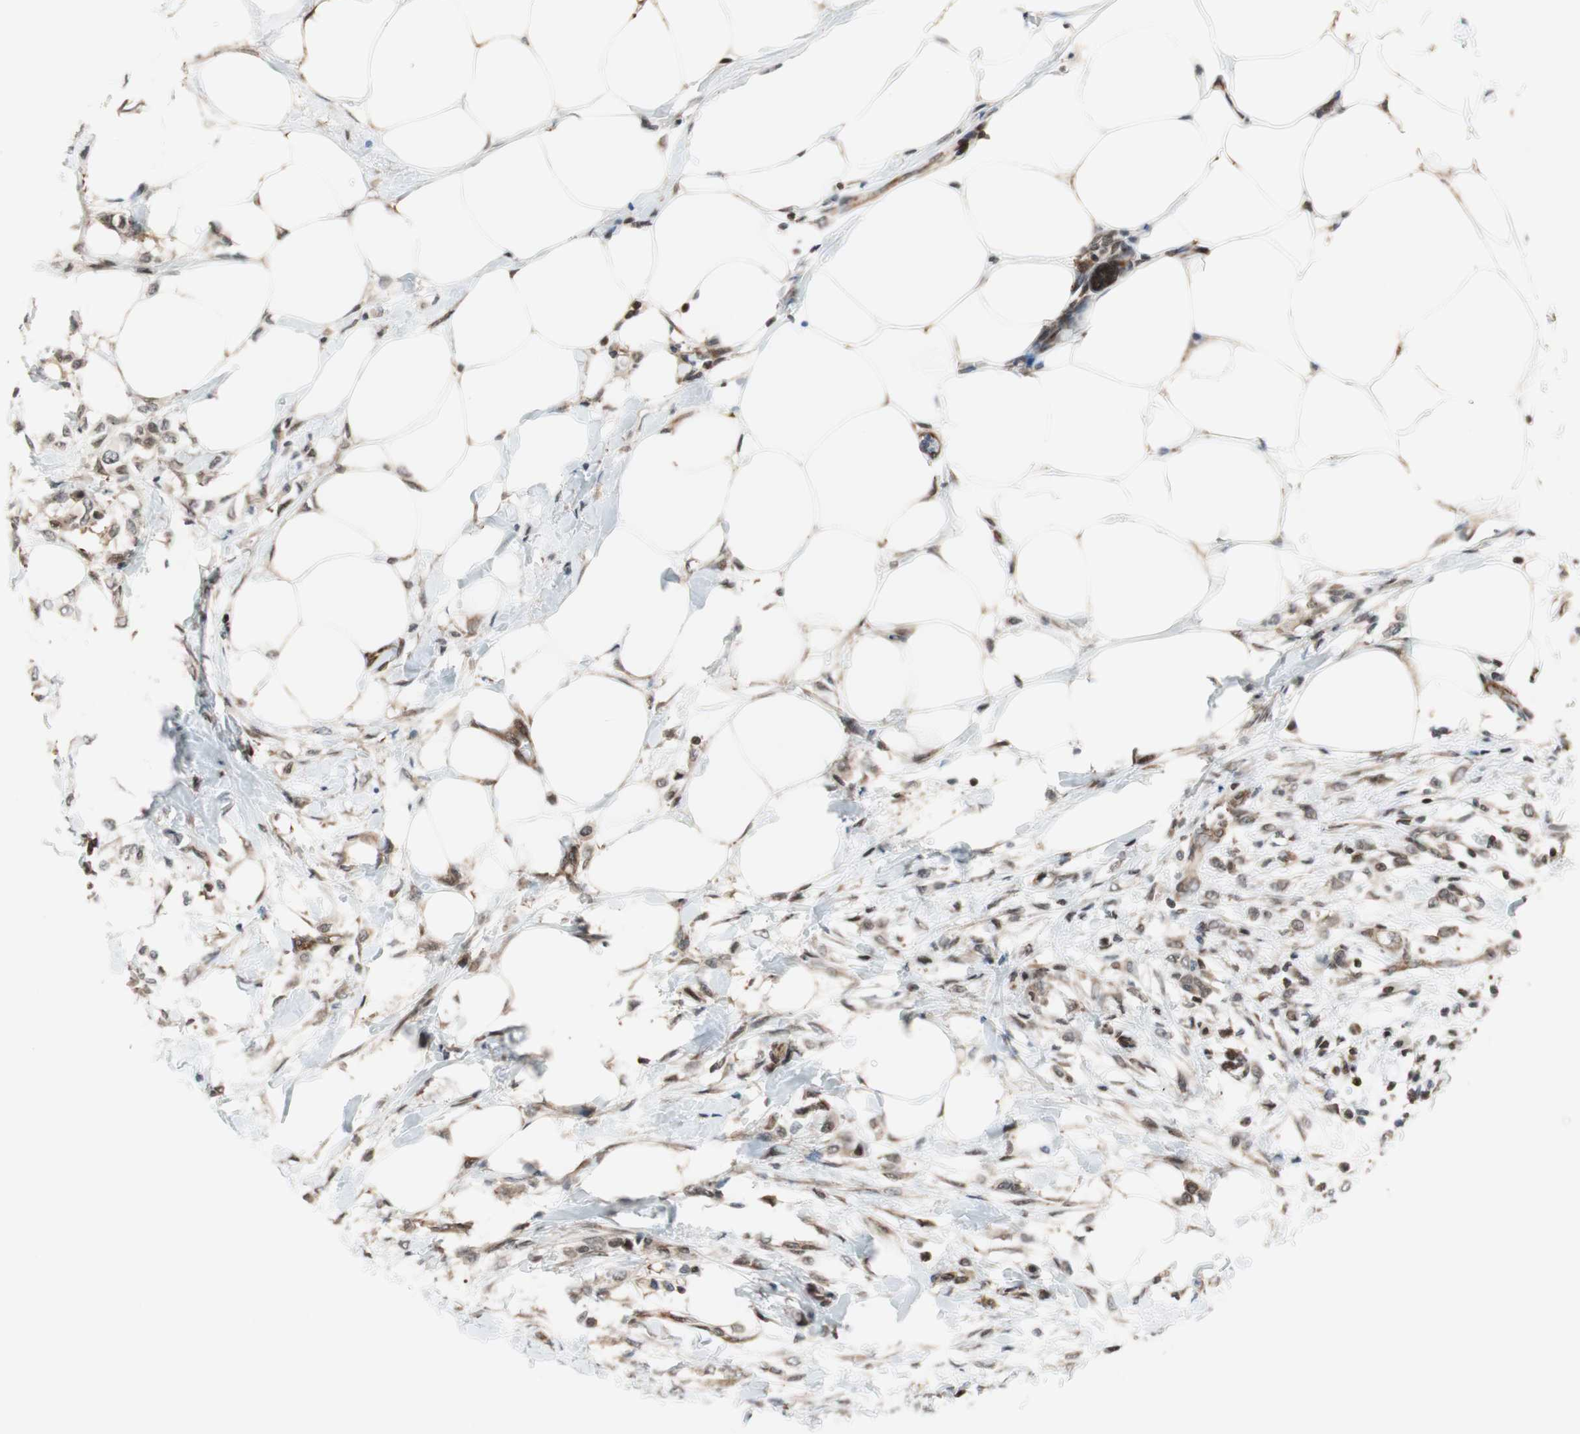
{"staining": {"intensity": "weak", "quantity": ">75%", "location": "cytoplasmic/membranous"}, "tissue": "breast cancer", "cell_type": "Tumor cells", "image_type": "cancer", "snomed": [{"axis": "morphology", "description": "Lobular carcinoma, in situ"}, {"axis": "morphology", "description": "Lobular carcinoma"}, {"axis": "topography", "description": "Breast"}], "caption": "Immunohistochemistry (IHC) of breast lobular carcinoma in situ displays low levels of weak cytoplasmic/membranous positivity in about >75% of tumor cells.", "gene": "ZNF512B", "patient": {"sex": "female", "age": 41}}